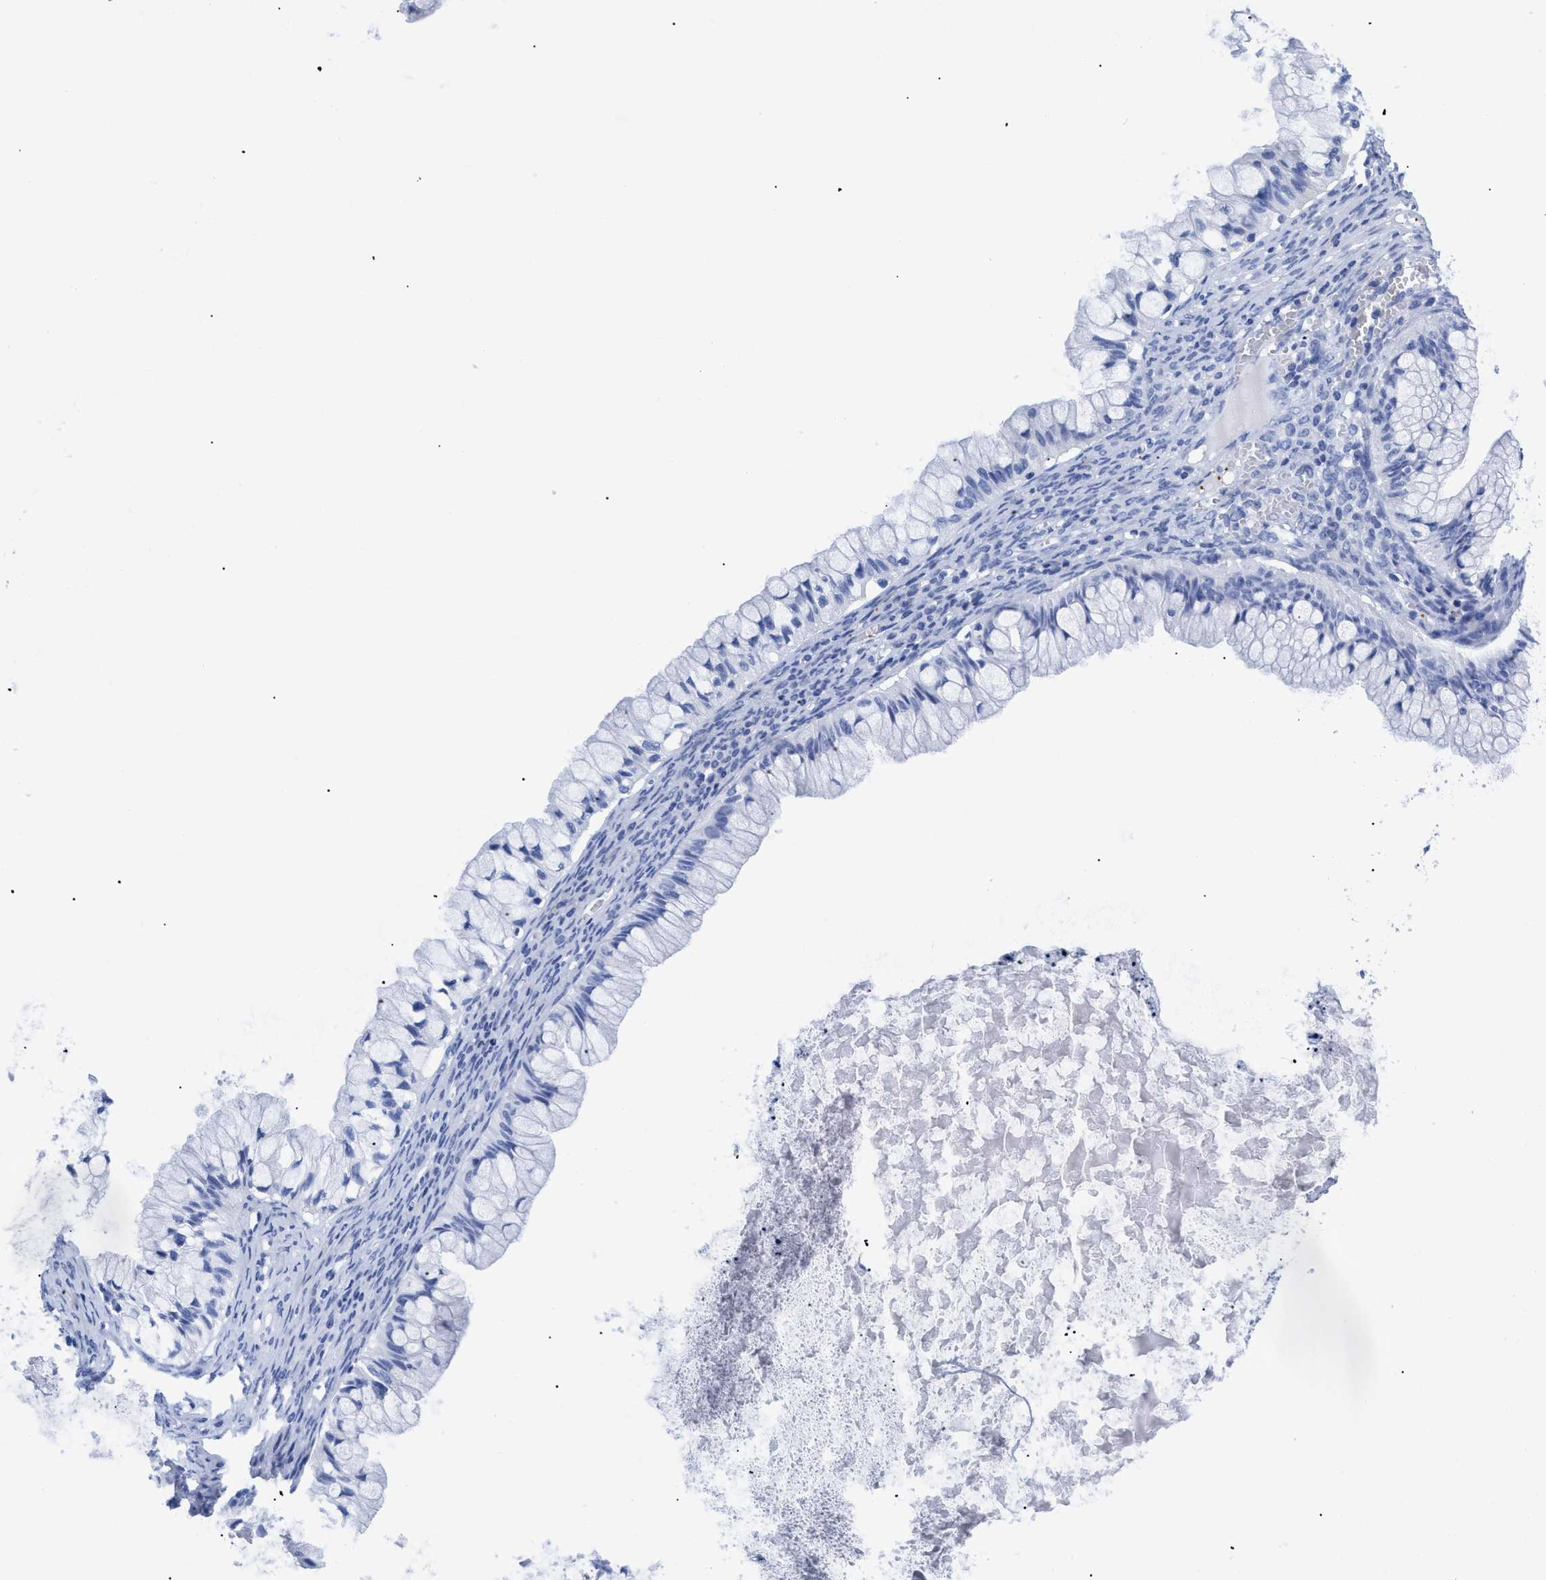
{"staining": {"intensity": "negative", "quantity": "none", "location": "none"}, "tissue": "ovarian cancer", "cell_type": "Tumor cells", "image_type": "cancer", "snomed": [{"axis": "morphology", "description": "Cystadenocarcinoma, mucinous, NOS"}, {"axis": "topography", "description": "Ovary"}], "caption": "Protein analysis of mucinous cystadenocarcinoma (ovarian) demonstrates no significant staining in tumor cells.", "gene": "TREML1", "patient": {"sex": "female", "age": 57}}